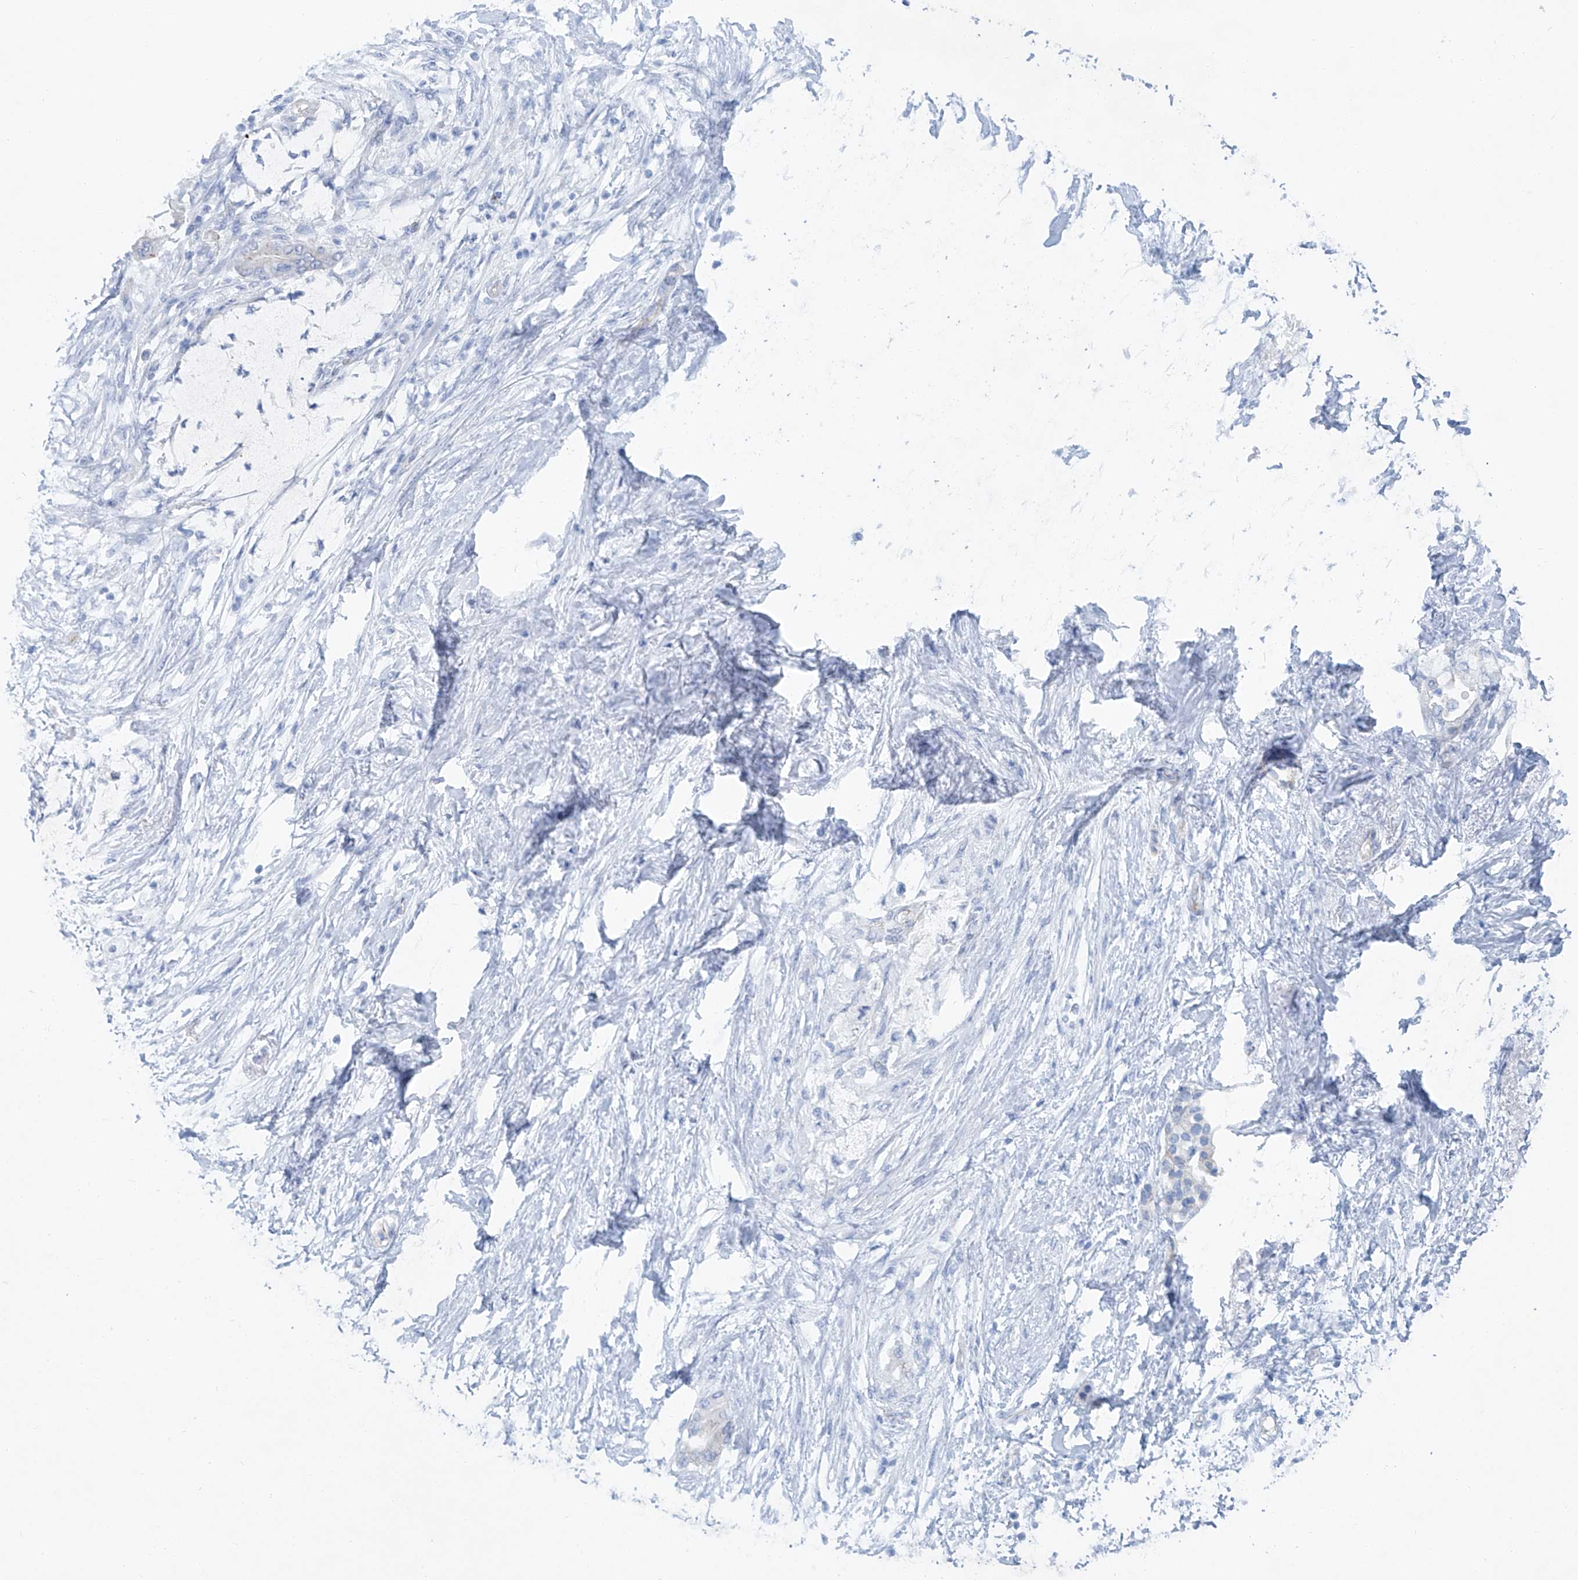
{"staining": {"intensity": "weak", "quantity": "<25%", "location": "cytoplasmic/membranous"}, "tissue": "pancreatic cancer", "cell_type": "Tumor cells", "image_type": "cancer", "snomed": [{"axis": "morphology", "description": "Normal tissue, NOS"}, {"axis": "morphology", "description": "Adenocarcinoma, NOS"}, {"axis": "topography", "description": "Pancreas"}, {"axis": "topography", "description": "Duodenum"}], "caption": "Tumor cells are negative for protein expression in human pancreatic cancer (adenocarcinoma).", "gene": "MAGI1", "patient": {"sex": "female", "age": 60}}